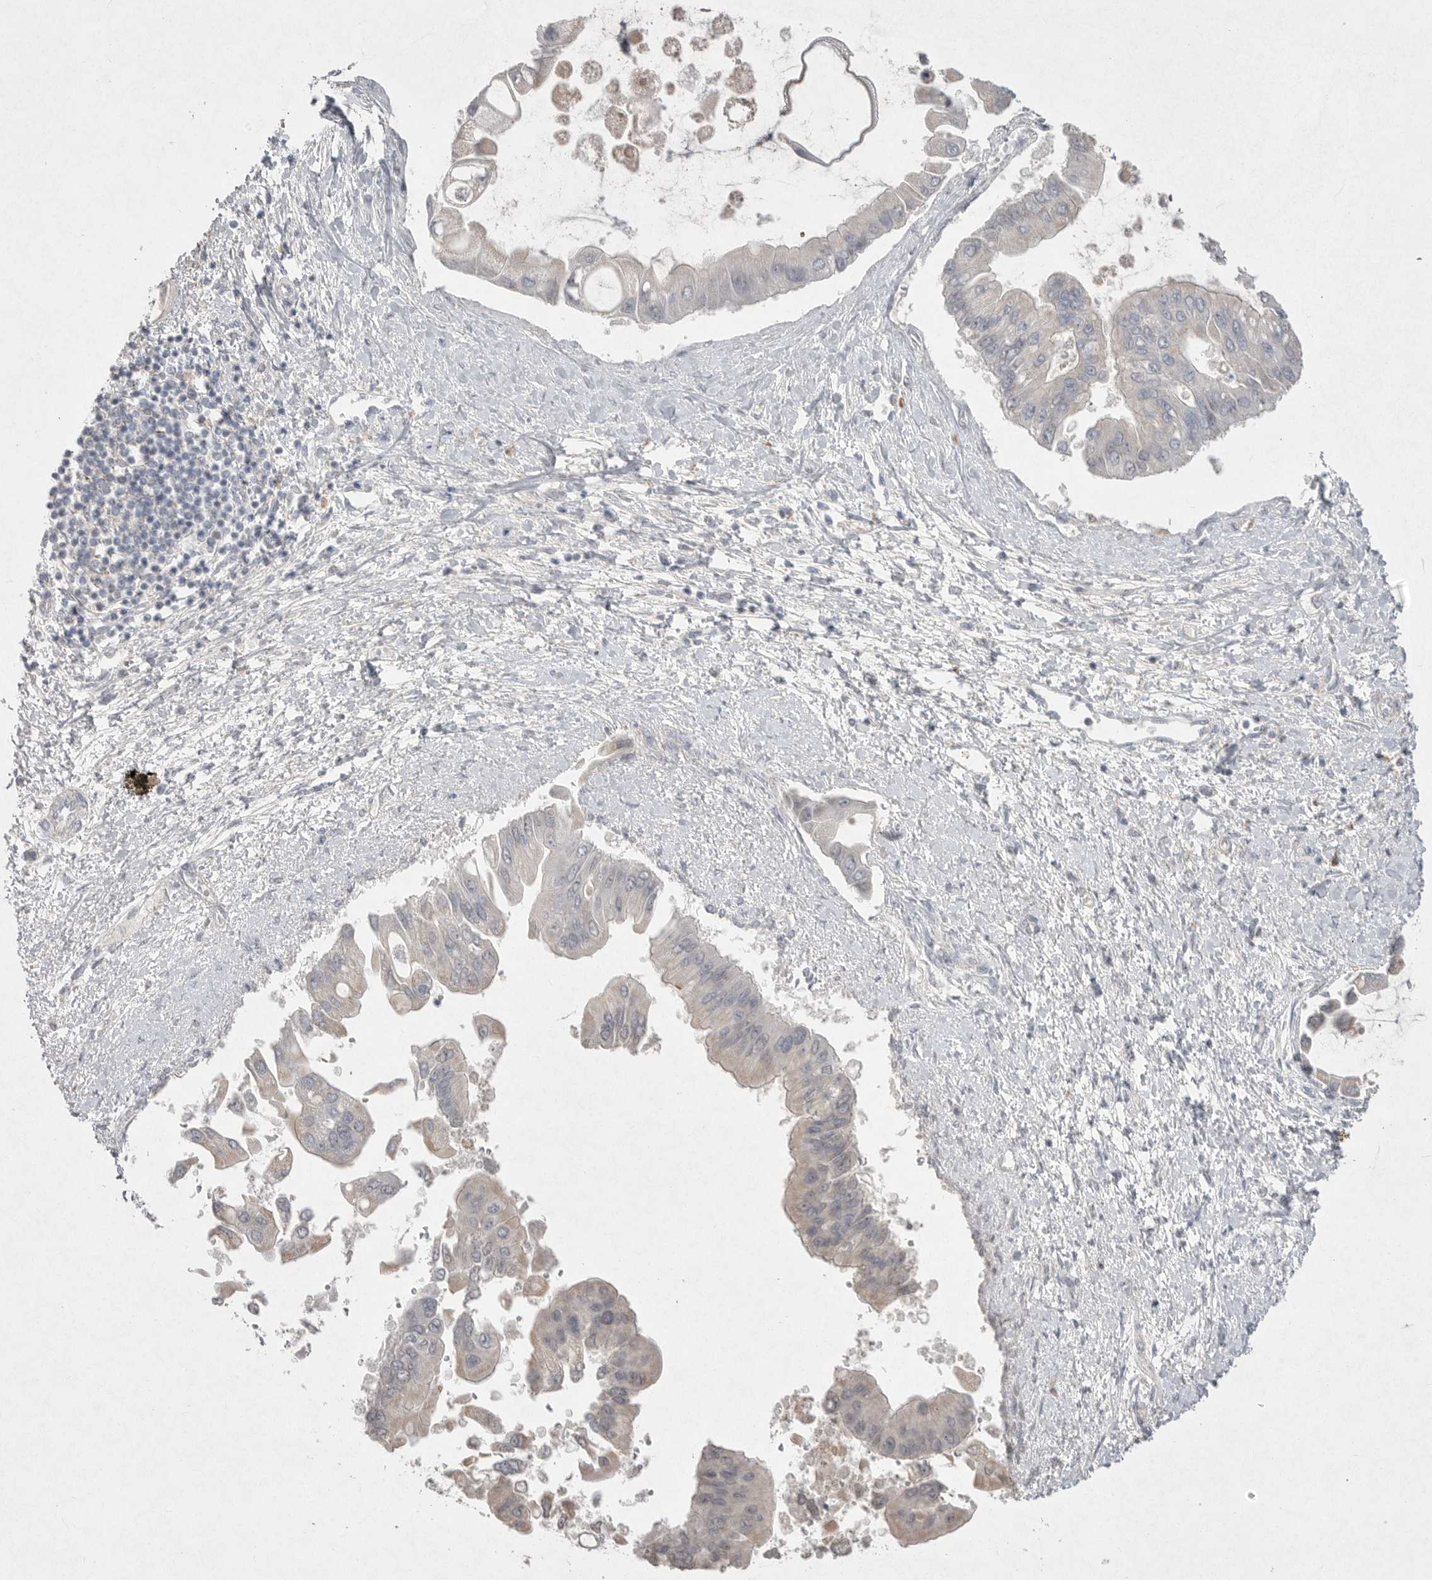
{"staining": {"intensity": "negative", "quantity": "none", "location": "none"}, "tissue": "liver cancer", "cell_type": "Tumor cells", "image_type": "cancer", "snomed": [{"axis": "morphology", "description": "Cholangiocarcinoma"}, {"axis": "topography", "description": "Liver"}], "caption": "This is an immunohistochemistry image of cholangiocarcinoma (liver). There is no positivity in tumor cells.", "gene": "VANGL2", "patient": {"sex": "male", "age": 50}}